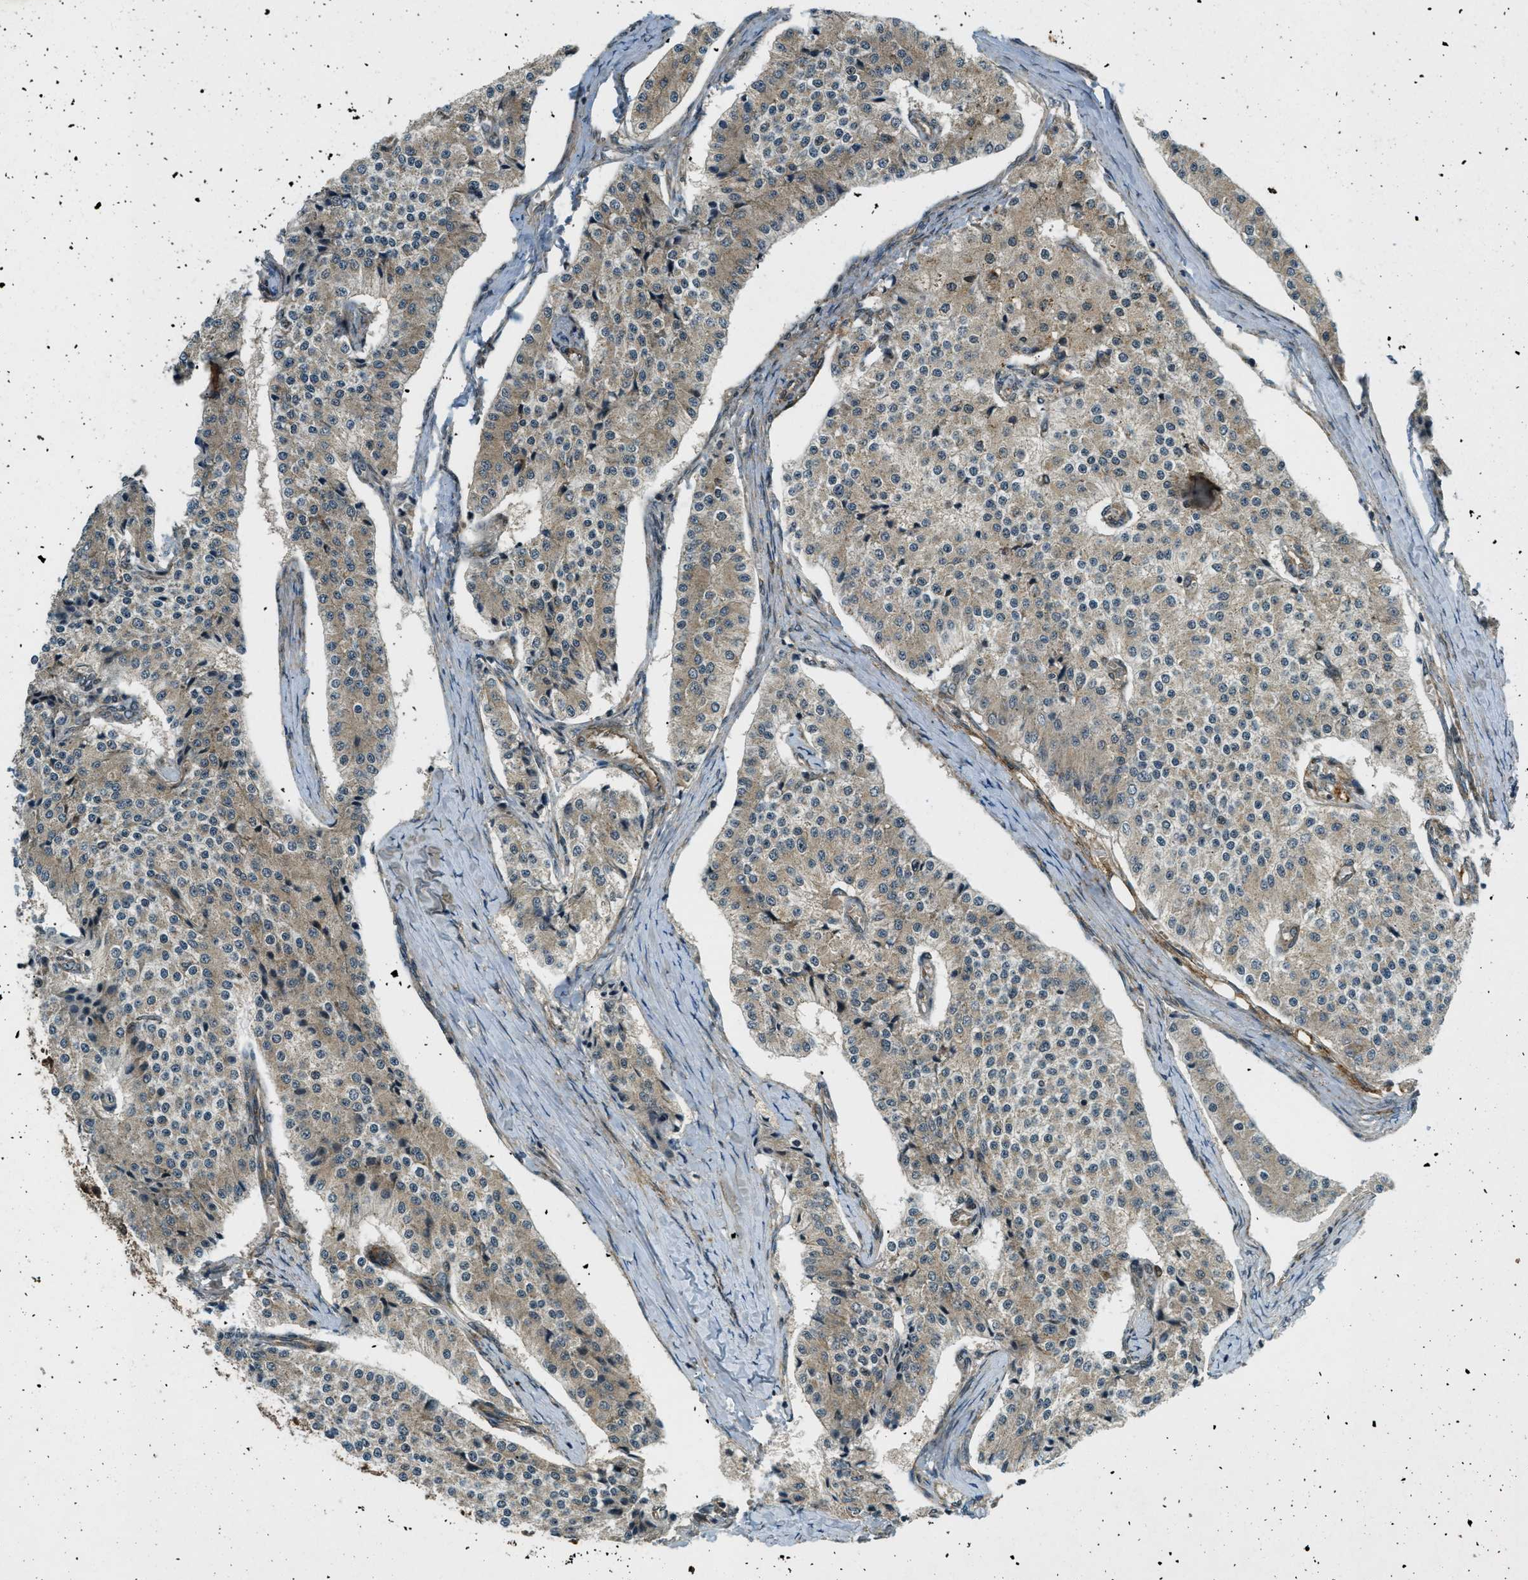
{"staining": {"intensity": "weak", "quantity": ">75%", "location": "cytoplasmic/membranous"}, "tissue": "carcinoid", "cell_type": "Tumor cells", "image_type": "cancer", "snomed": [{"axis": "morphology", "description": "Carcinoid, malignant, NOS"}, {"axis": "topography", "description": "Colon"}], "caption": "A brown stain shows weak cytoplasmic/membranous expression of a protein in carcinoid tumor cells.", "gene": "EIF2AK3", "patient": {"sex": "female", "age": 52}}